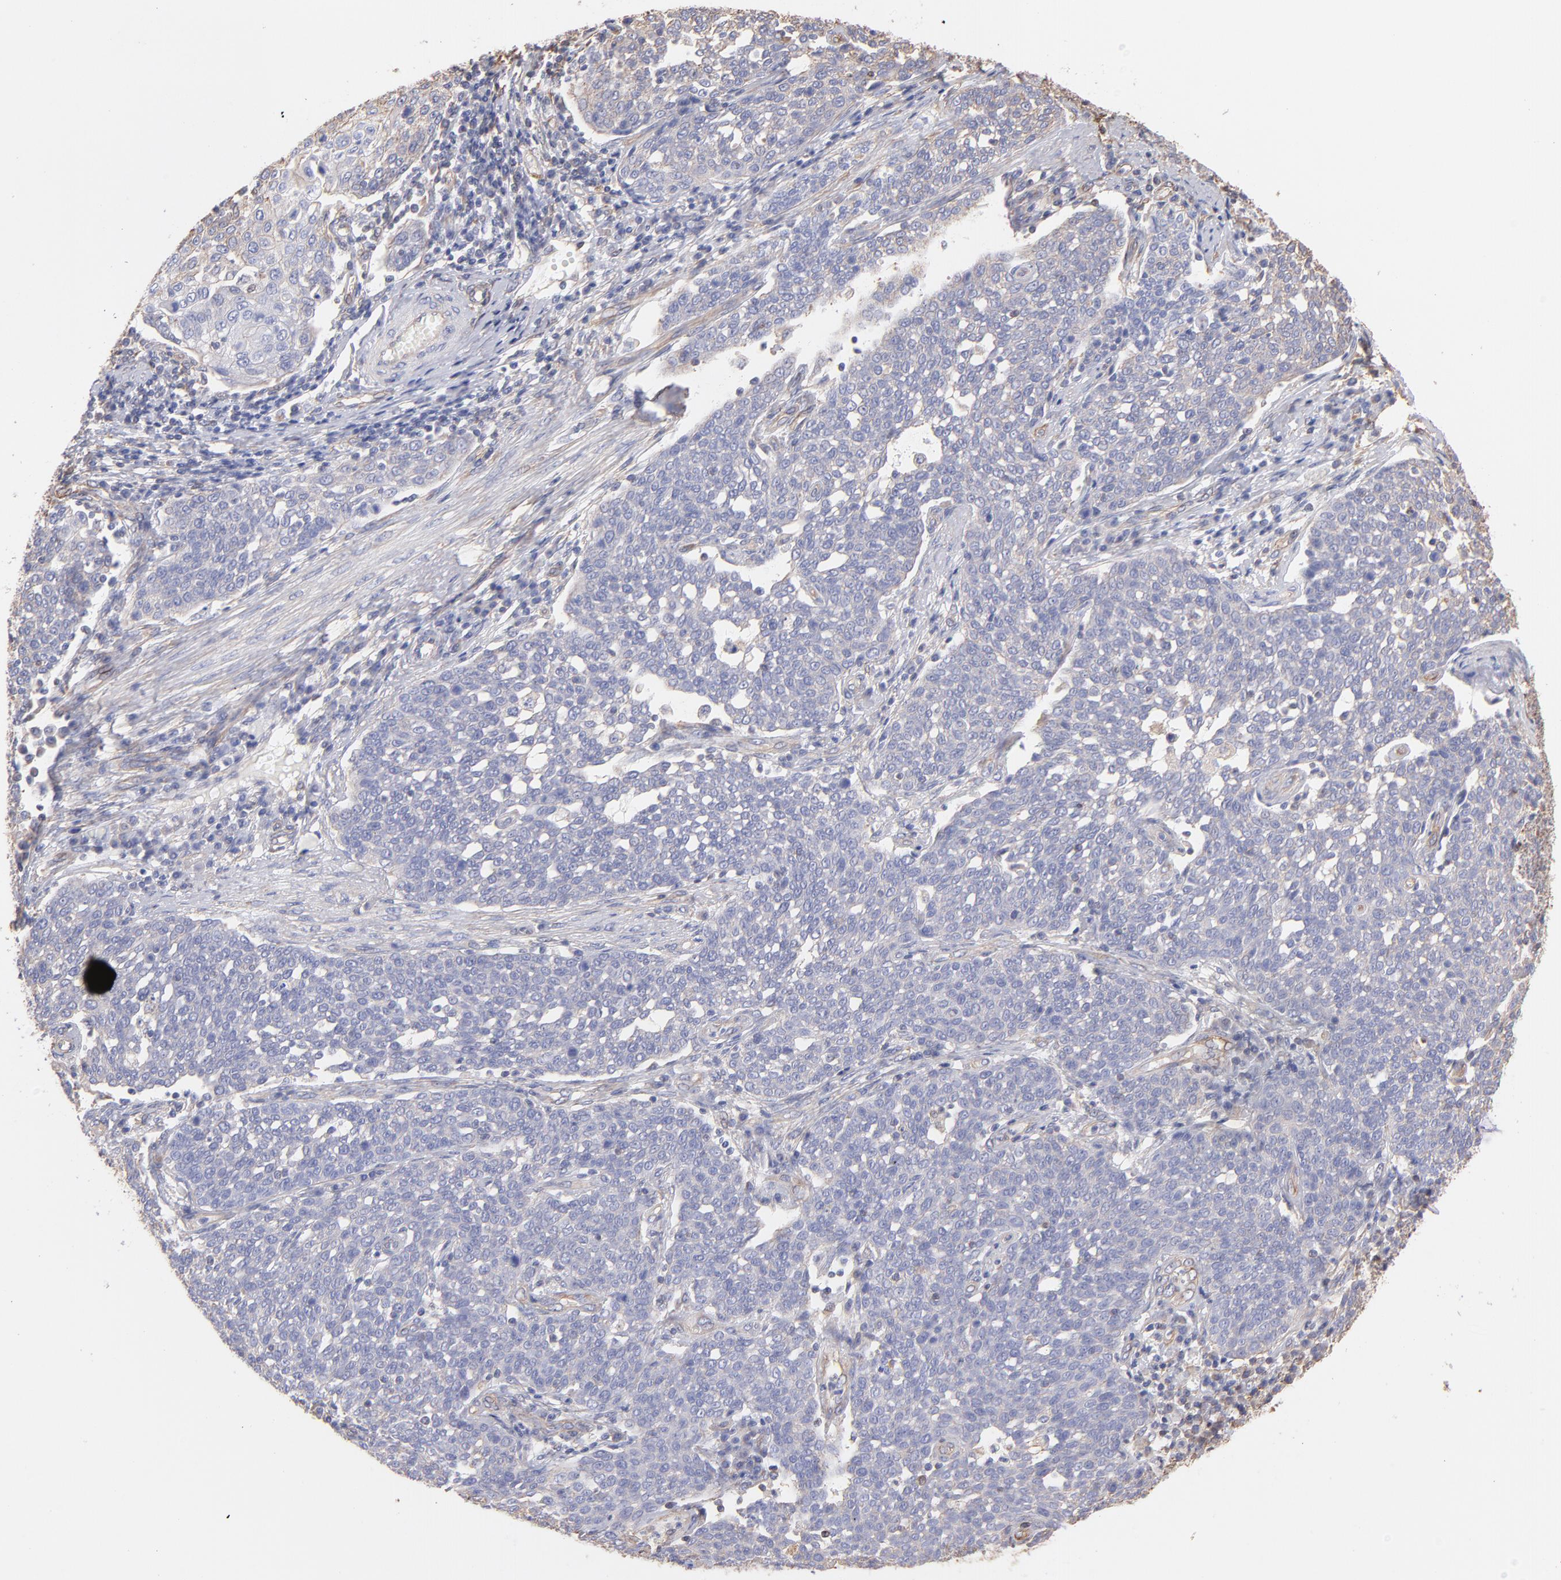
{"staining": {"intensity": "weak", "quantity": "<25%", "location": "cytoplasmic/membranous"}, "tissue": "cervical cancer", "cell_type": "Tumor cells", "image_type": "cancer", "snomed": [{"axis": "morphology", "description": "Squamous cell carcinoma, NOS"}, {"axis": "topography", "description": "Cervix"}], "caption": "IHC image of squamous cell carcinoma (cervical) stained for a protein (brown), which reveals no positivity in tumor cells. (DAB (3,3'-diaminobenzidine) immunohistochemistry, high magnification).", "gene": "PLEC", "patient": {"sex": "female", "age": 34}}